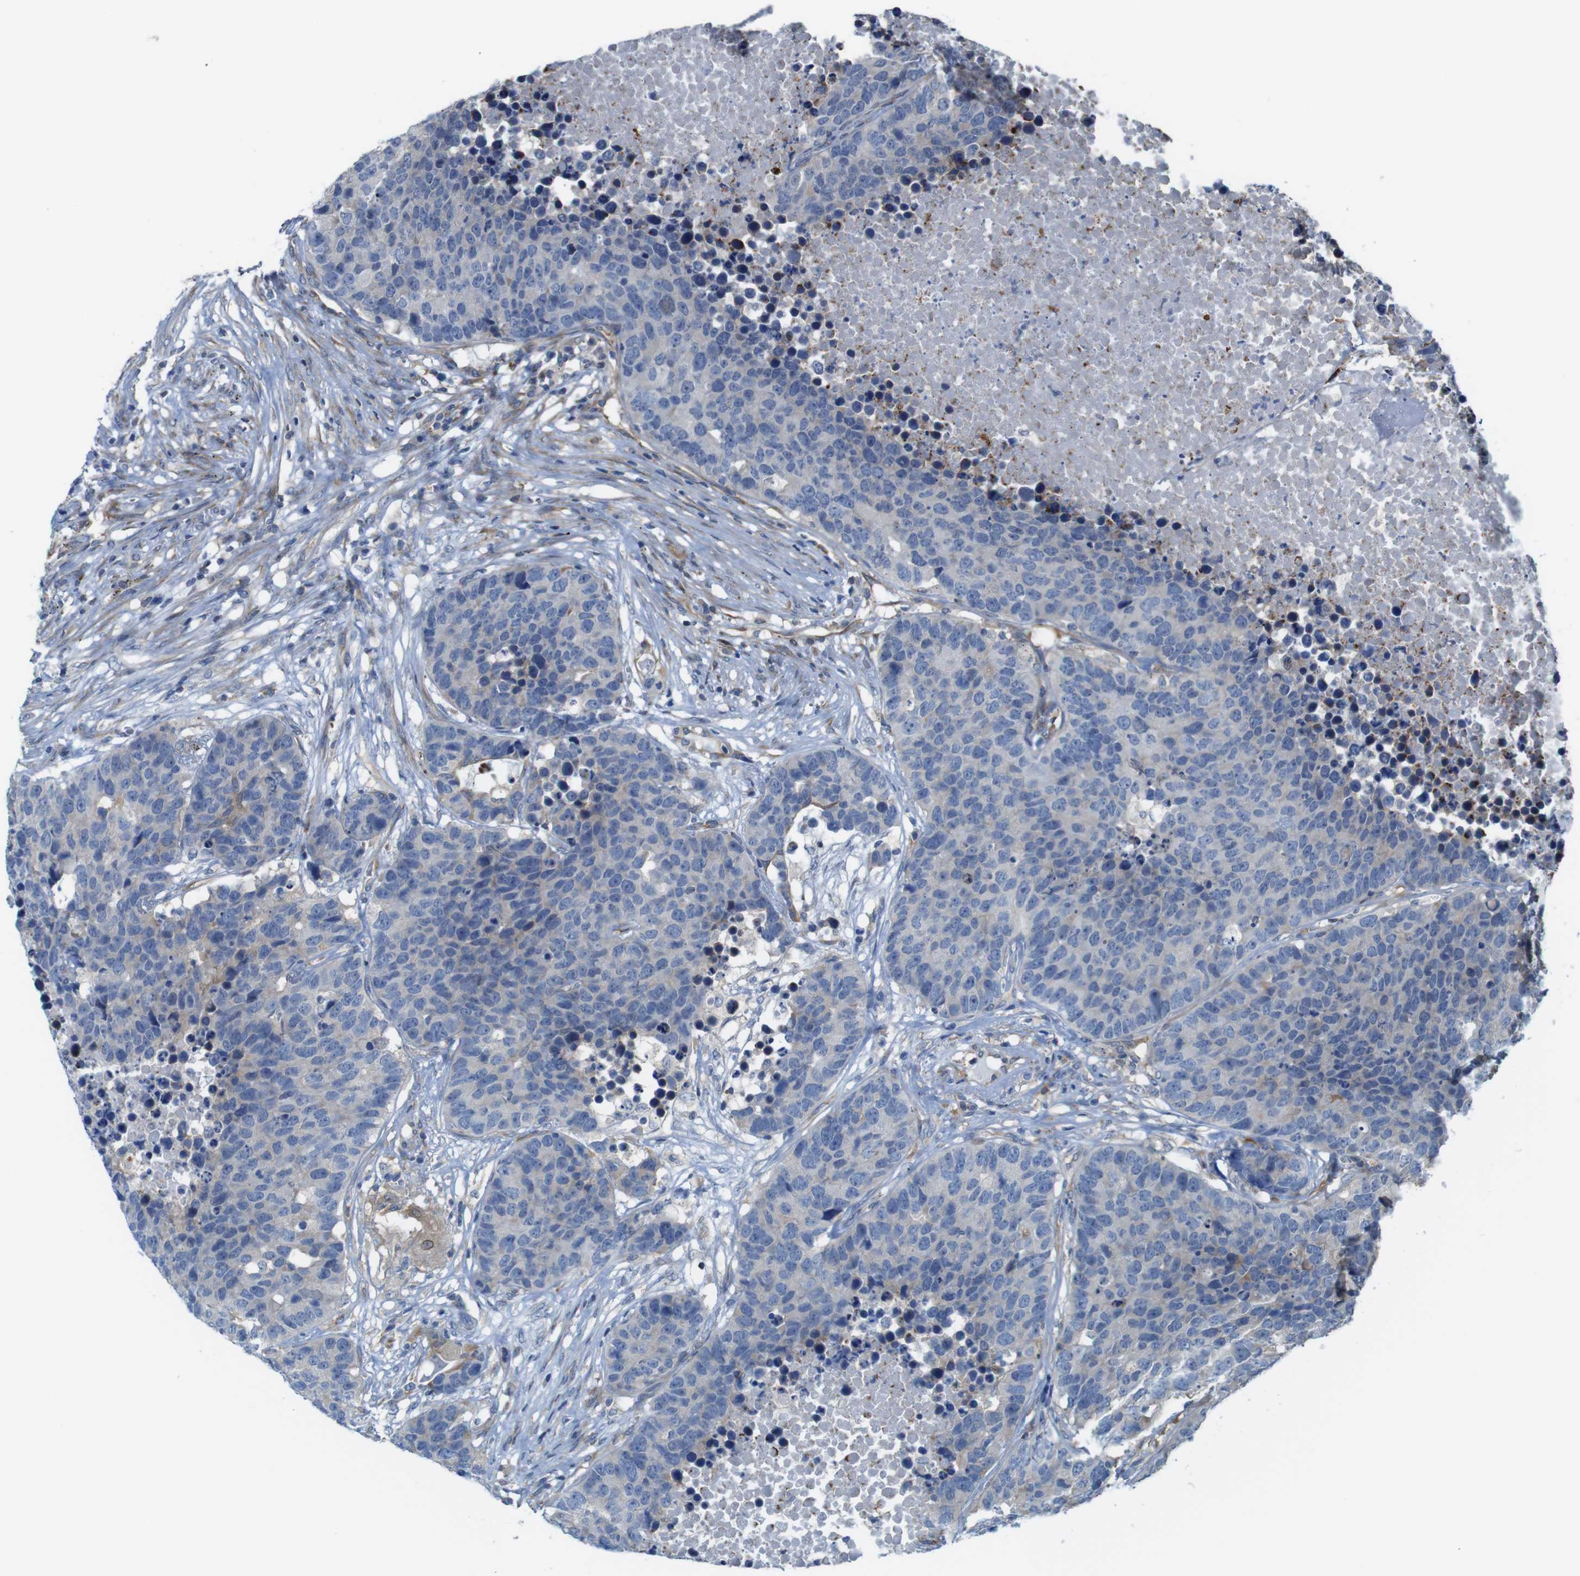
{"staining": {"intensity": "negative", "quantity": "none", "location": "none"}, "tissue": "carcinoid", "cell_type": "Tumor cells", "image_type": "cancer", "snomed": [{"axis": "morphology", "description": "Carcinoid, malignant, NOS"}, {"axis": "topography", "description": "Lung"}], "caption": "Tumor cells are negative for protein expression in human carcinoid (malignant).", "gene": "PCOLCE2", "patient": {"sex": "male", "age": 60}}